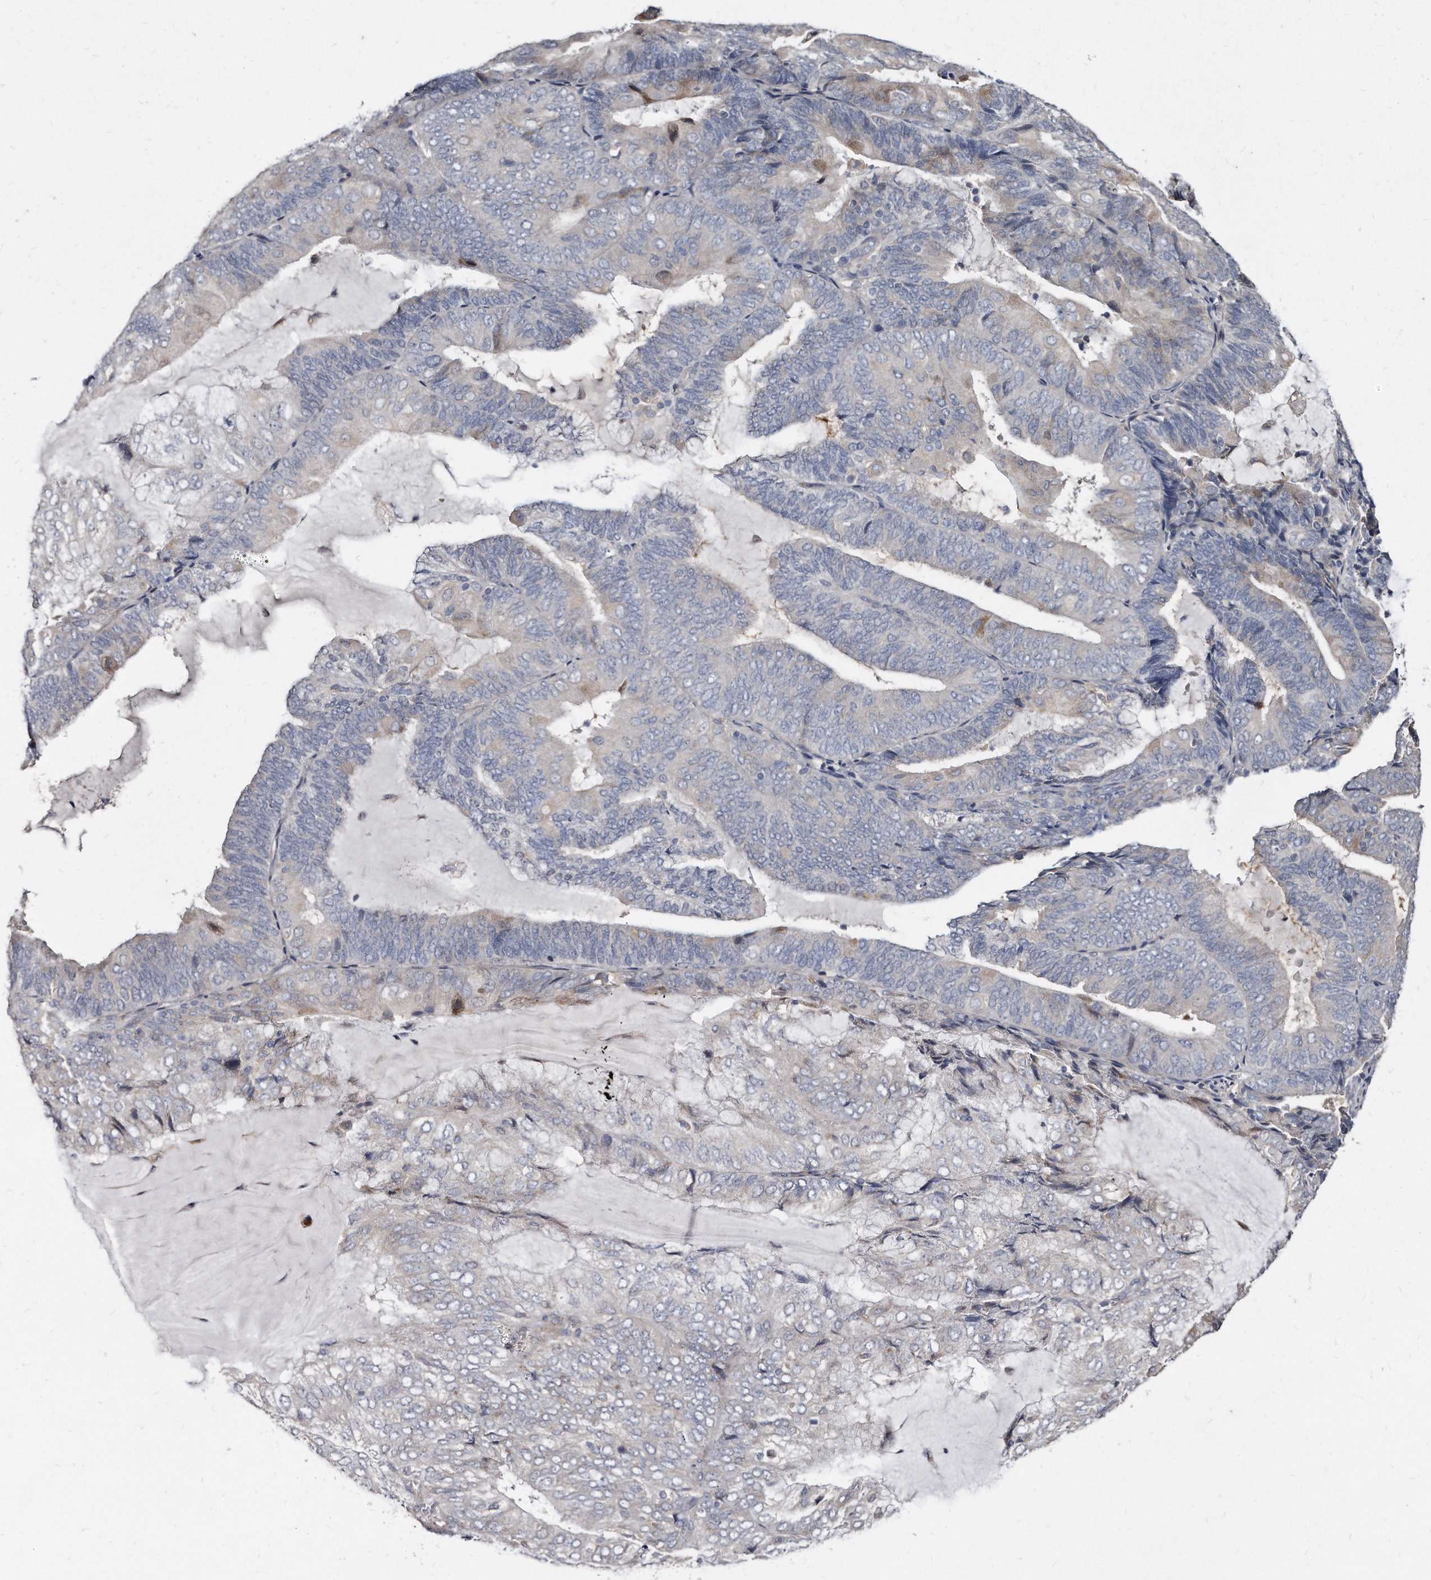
{"staining": {"intensity": "weak", "quantity": "<25%", "location": "cytoplasmic/membranous"}, "tissue": "endometrial cancer", "cell_type": "Tumor cells", "image_type": "cancer", "snomed": [{"axis": "morphology", "description": "Adenocarcinoma, NOS"}, {"axis": "topography", "description": "Endometrium"}], "caption": "This is an immunohistochemistry histopathology image of human endometrial cancer (adenocarcinoma). There is no positivity in tumor cells.", "gene": "KLHDC3", "patient": {"sex": "female", "age": 81}}